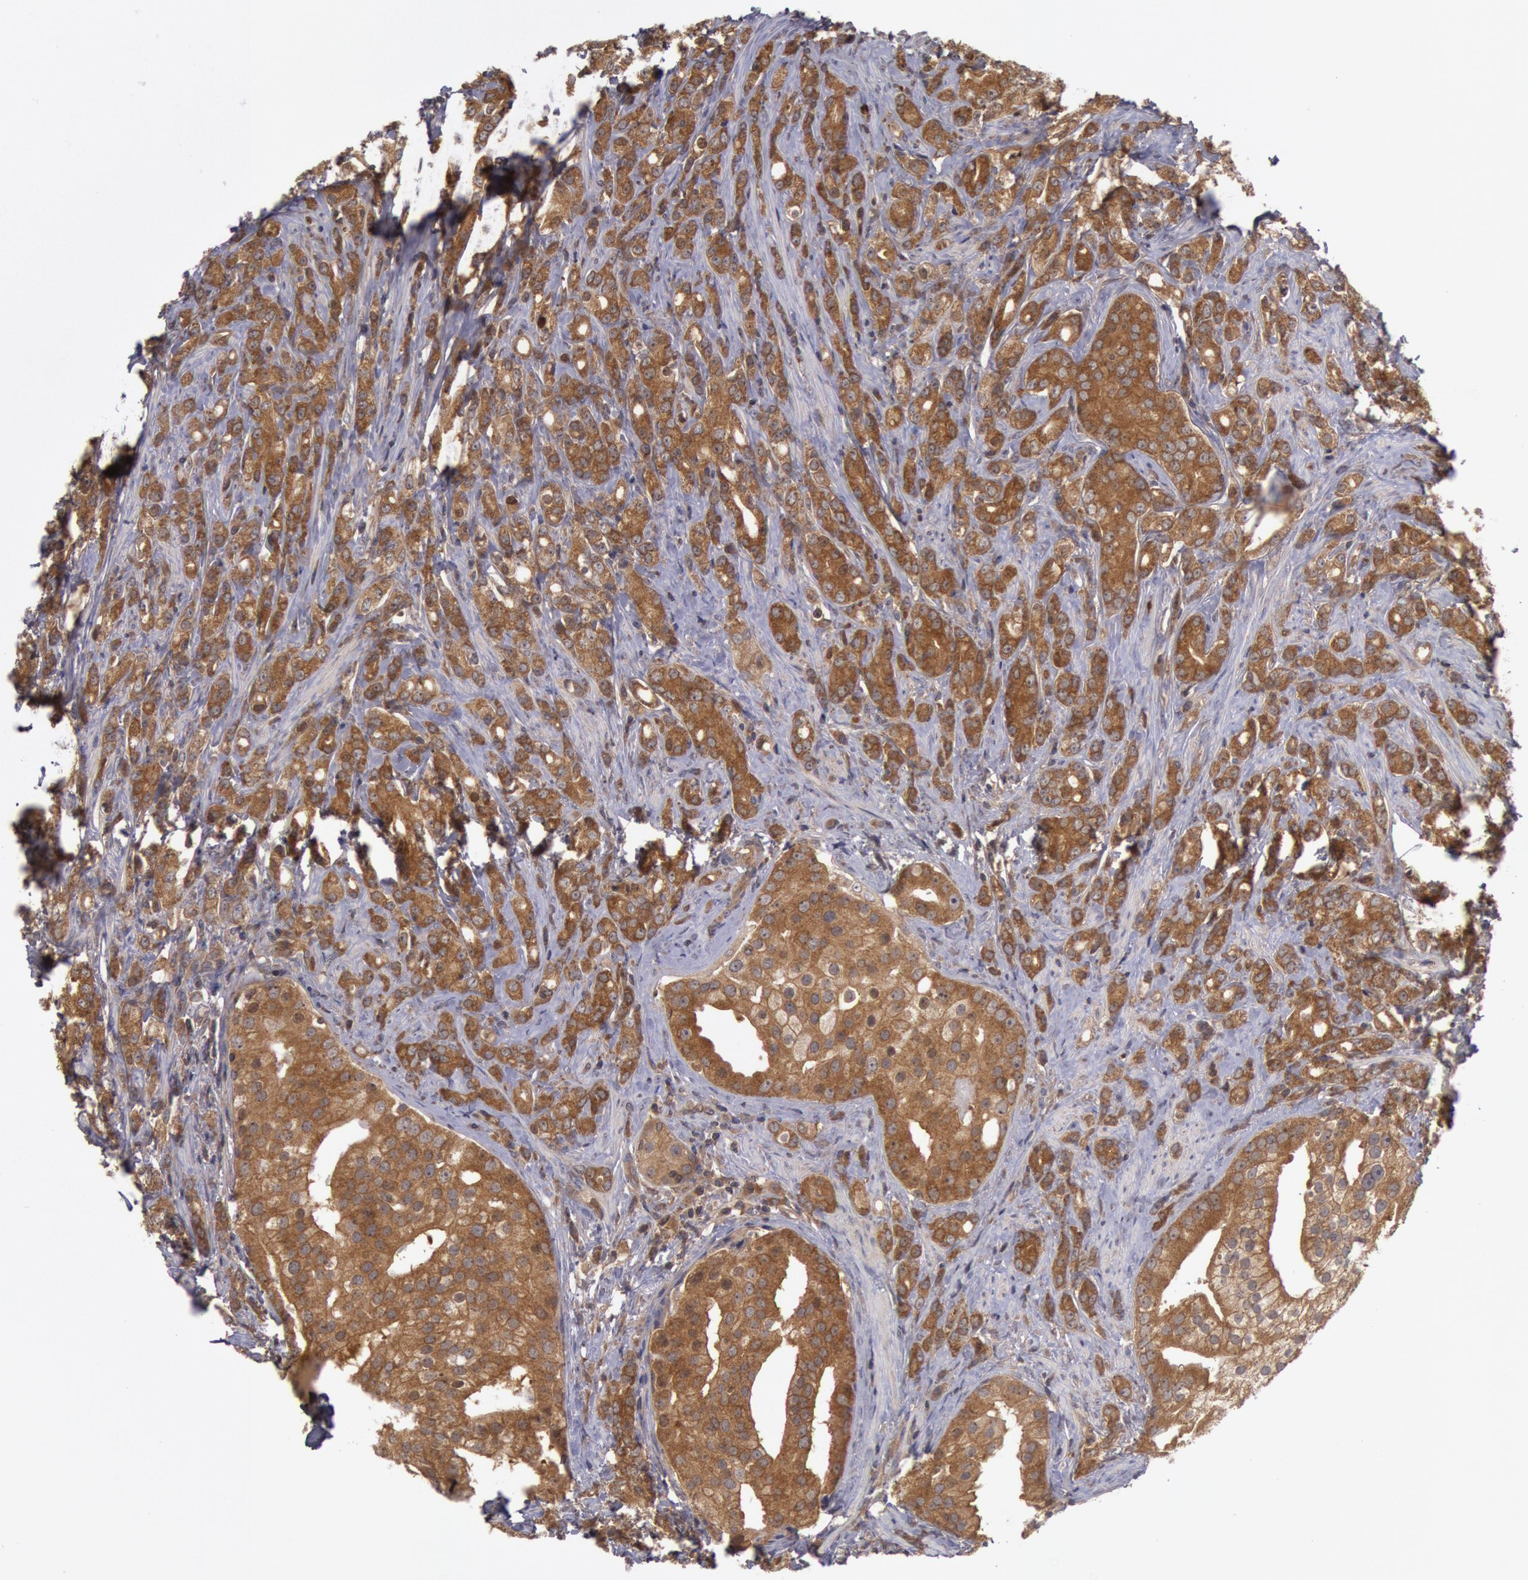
{"staining": {"intensity": "strong", "quantity": ">75%", "location": "cytoplasmic/membranous"}, "tissue": "prostate cancer", "cell_type": "Tumor cells", "image_type": "cancer", "snomed": [{"axis": "morphology", "description": "Adenocarcinoma, Medium grade"}, {"axis": "topography", "description": "Prostate"}], "caption": "High-magnification brightfield microscopy of prostate cancer stained with DAB (brown) and counterstained with hematoxylin (blue). tumor cells exhibit strong cytoplasmic/membranous staining is seen in about>75% of cells.", "gene": "BRAF", "patient": {"sex": "male", "age": 59}}